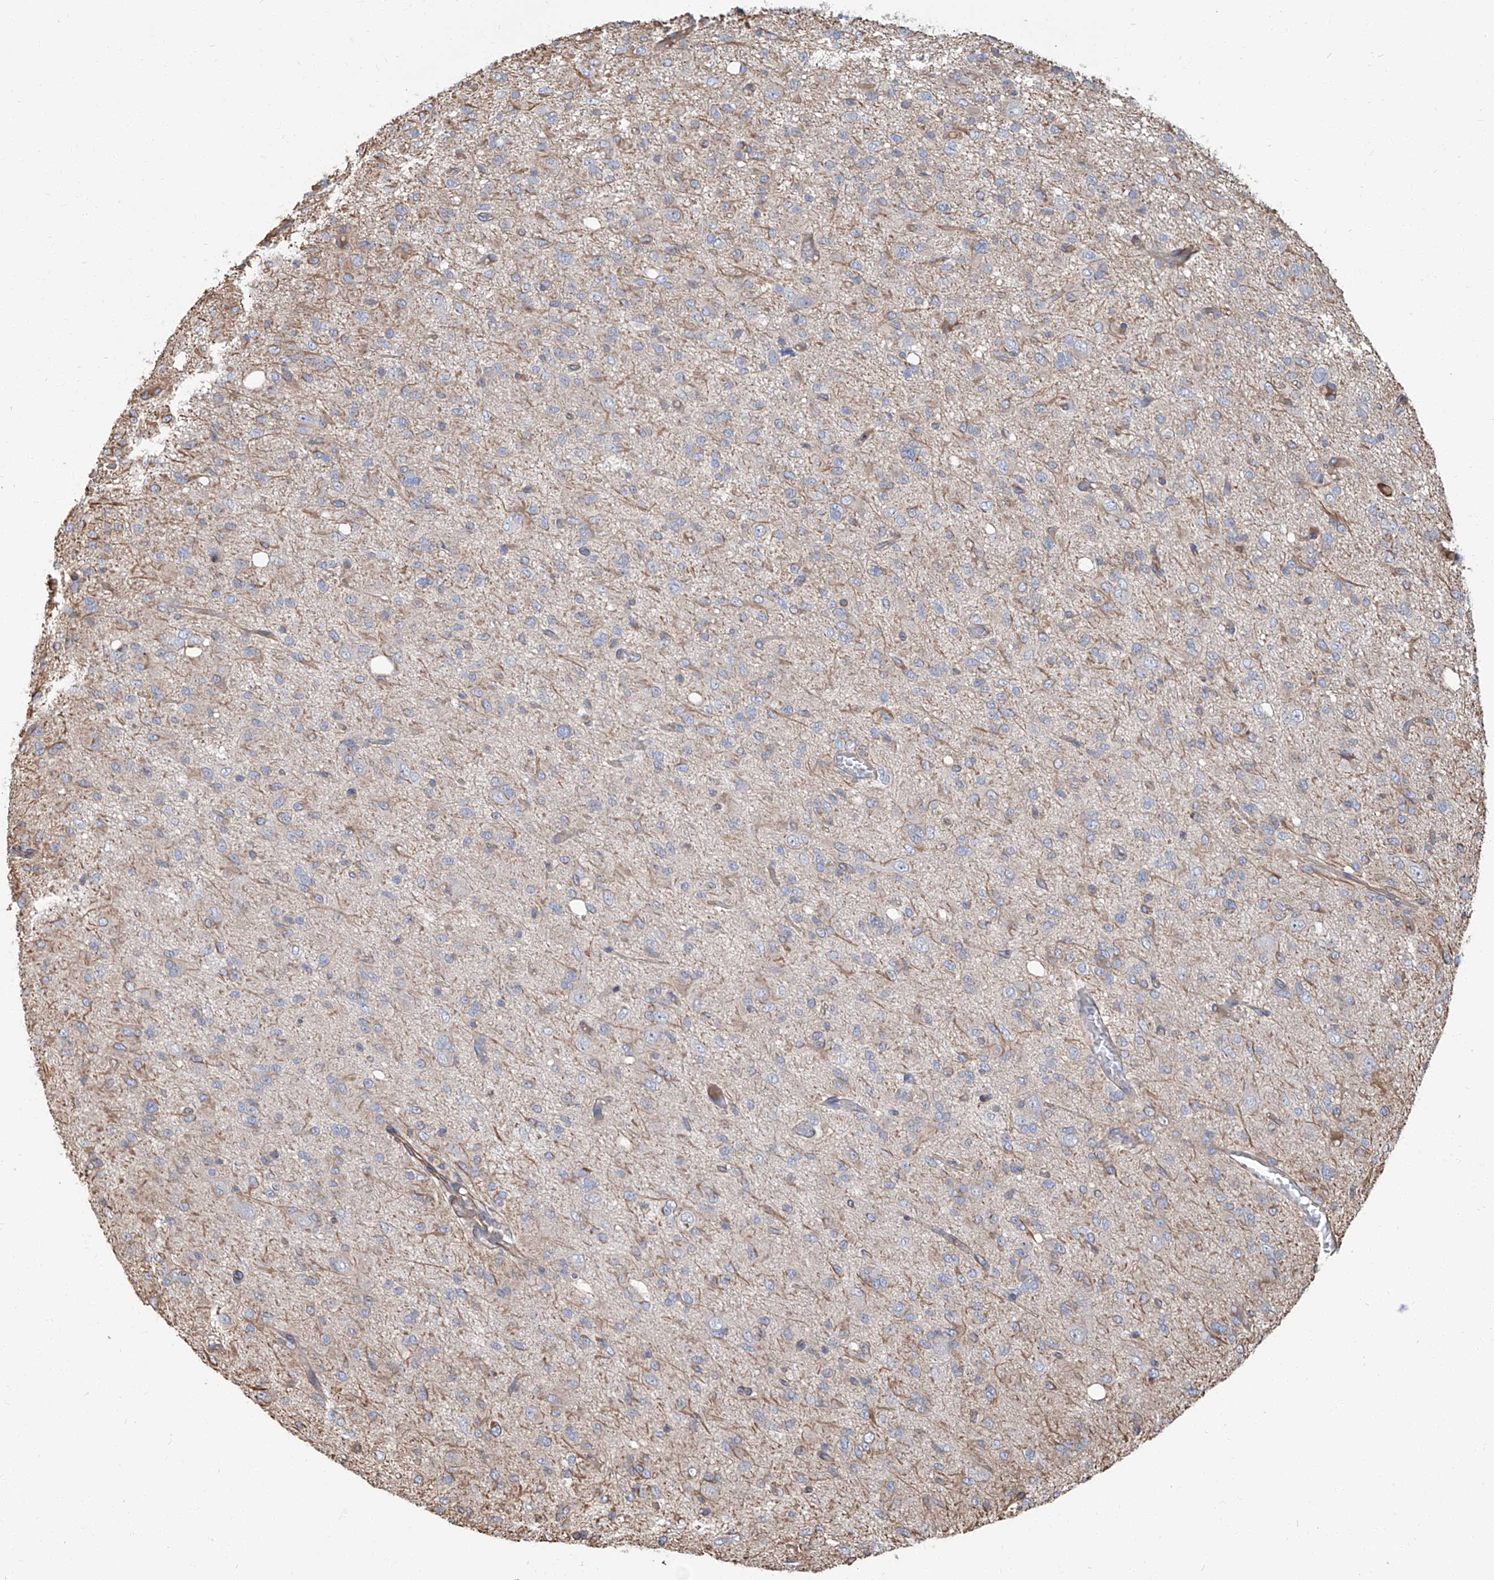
{"staining": {"intensity": "negative", "quantity": "none", "location": "none"}, "tissue": "glioma", "cell_type": "Tumor cells", "image_type": "cancer", "snomed": [{"axis": "morphology", "description": "Glioma, malignant, High grade"}, {"axis": "topography", "description": "Brain"}], "caption": "Human malignant high-grade glioma stained for a protein using IHC shows no positivity in tumor cells.", "gene": "PIEZO2", "patient": {"sex": "female", "age": 59}}